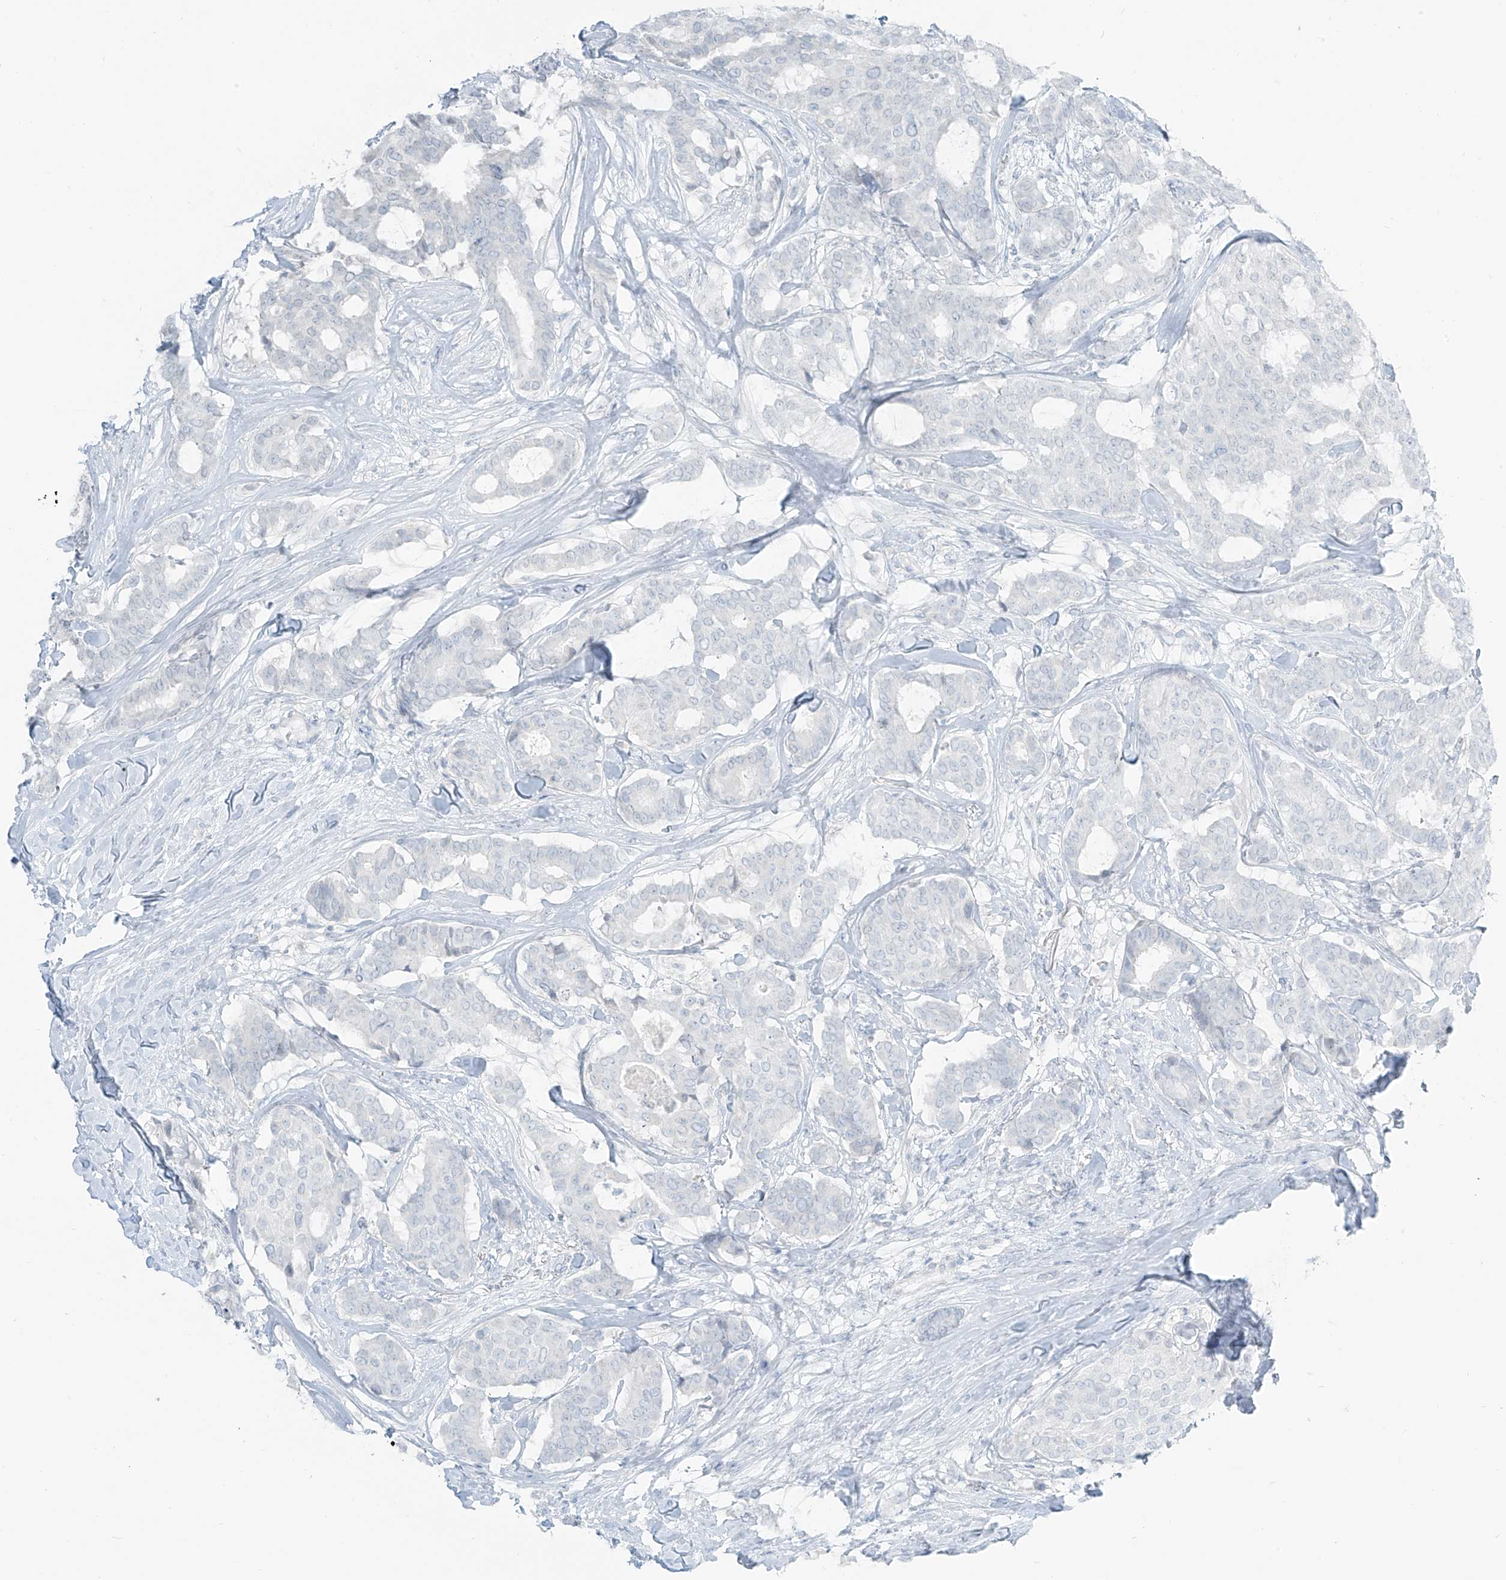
{"staining": {"intensity": "negative", "quantity": "none", "location": "none"}, "tissue": "breast cancer", "cell_type": "Tumor cells", "image_type": "cancer", "snomed": [{"axis": "morphology", "description": "Duct carcinoma"}, {"axis": "topography", "description": "Breast"}], "caption": "DAB immunohistochemical staining of breast cancer (intraductal carcinoma) exhibits no significant positivity in tumor cells.", "gene": "PRDM6", "patient": {"sex": "female", "age": 75}}